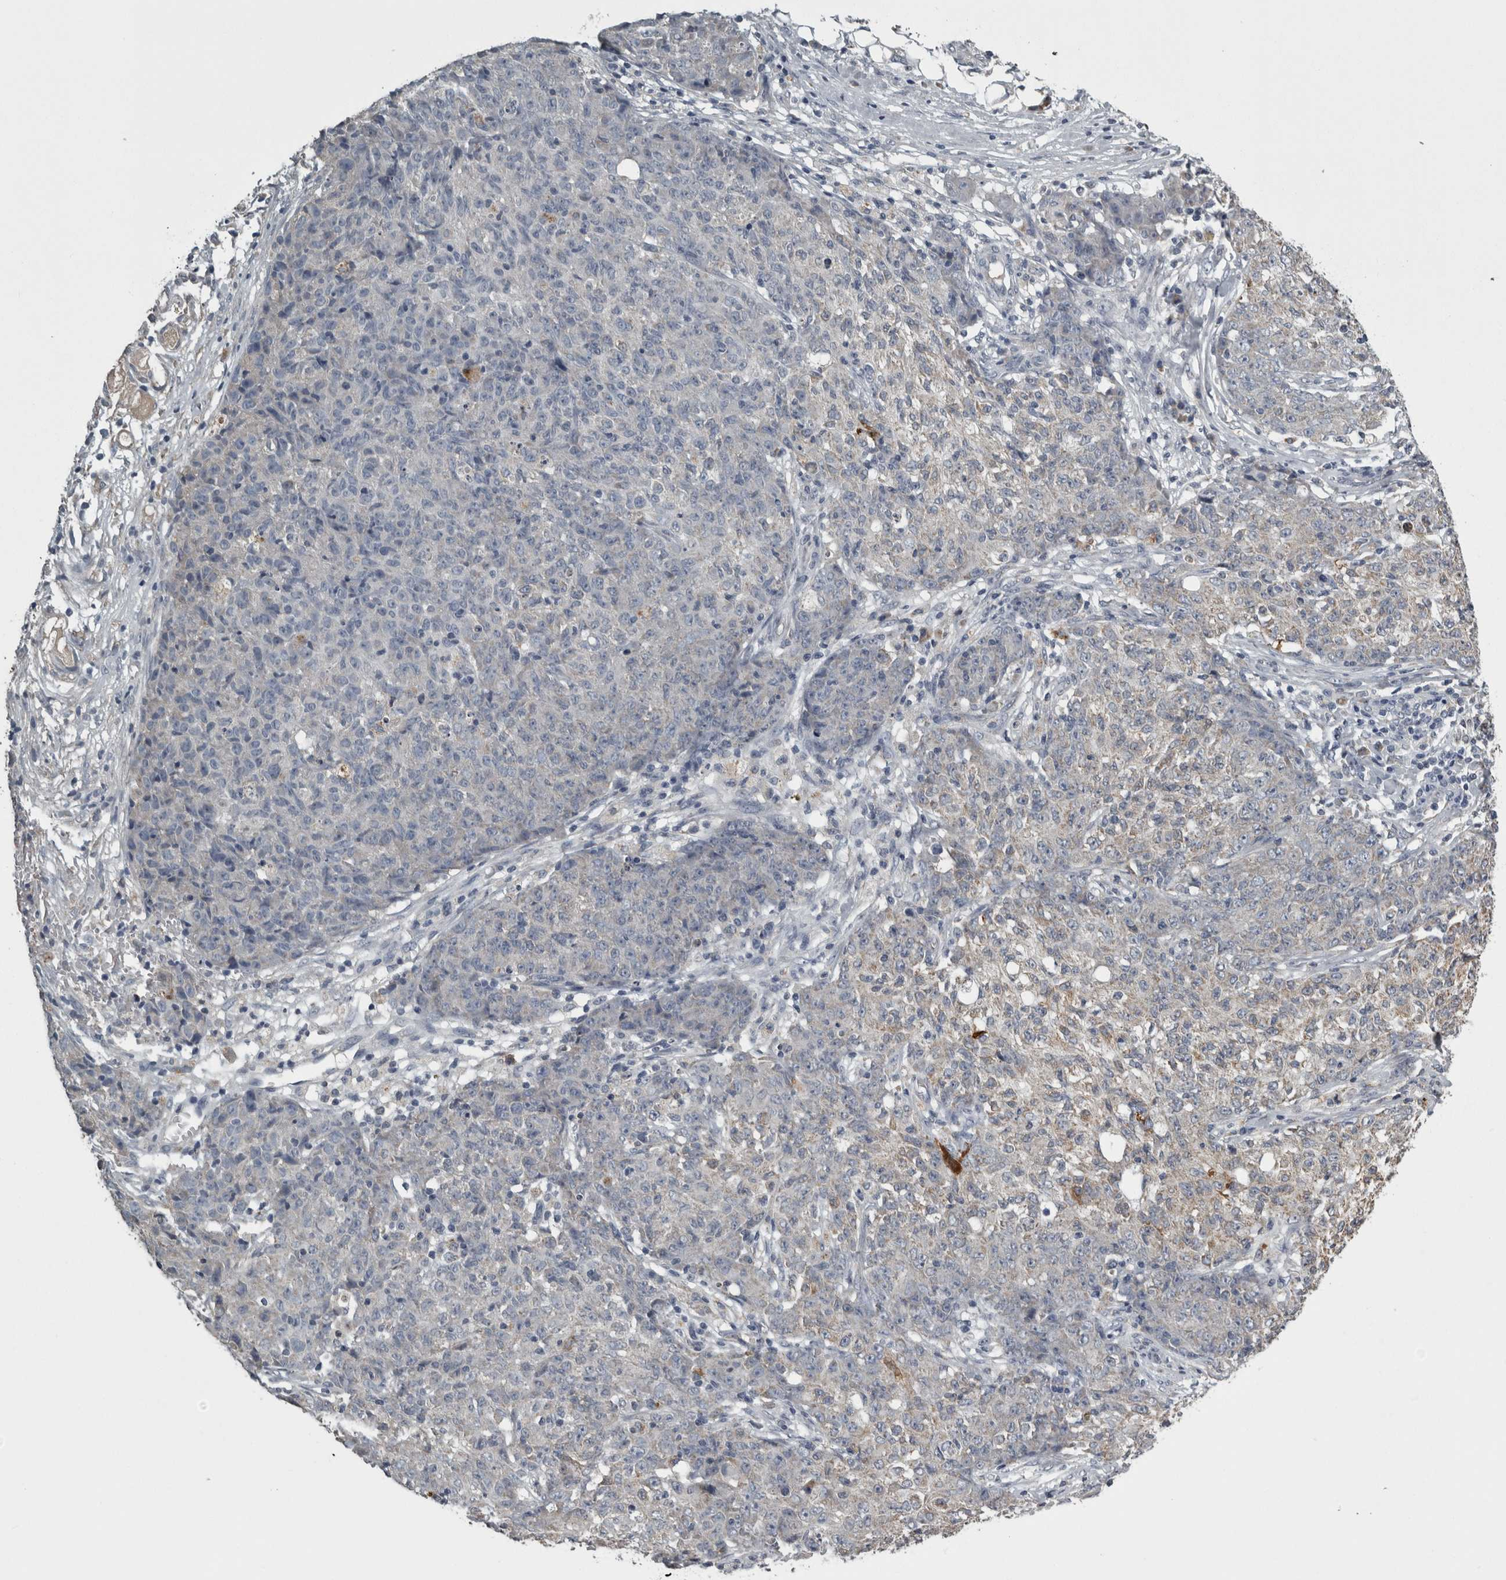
{"staining": {"intensity": "weak", "quantity": "<25%", "location": "cytoplasmic/membranous"}, "tissue": "ovarian cancer", "cell_type": "Tumor cells", "image_type": "cancer", "snomed": [{"axis": "morphology", "description": "Carcinoma, endometroid"}, {"axis": "topography", "description": "Ovary"}], "caption": "An immunohistochemistry (IHC) histopathology image of ovarian cancer (endometroid carcinoma) is shown. There is no staining in tumor cells of ovarian cancer (endometroid carcinoma).", "gene": "FRK", "patient": {"sex": "female", "age": 42}}